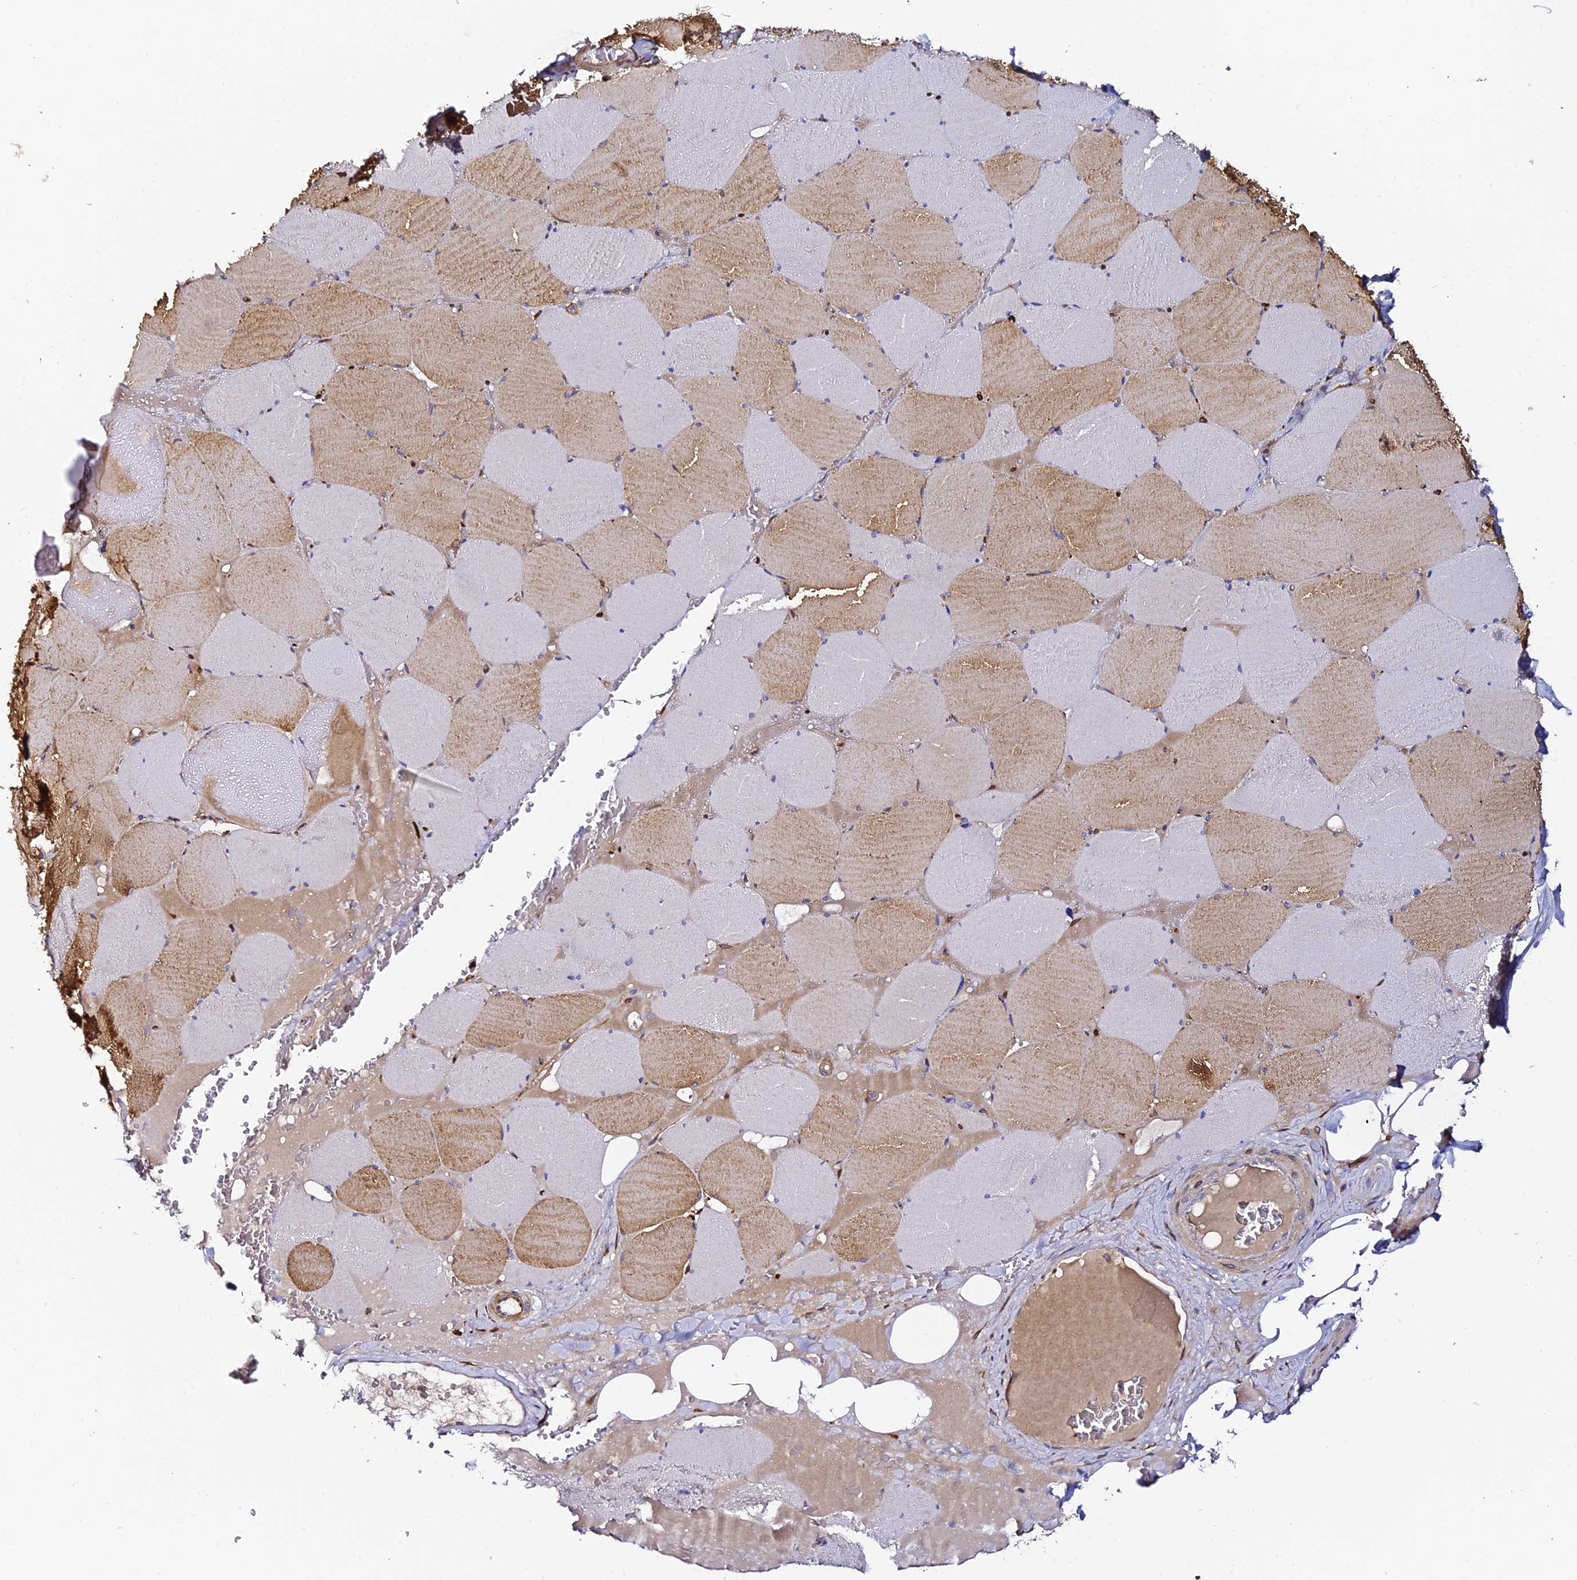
{"staining": {"intensity": "strong", "quantity": "25%-75%", "location": "cytoplasmic/membranous"}, "tissue": "skeletal muscle", "cell_type": "Myocytes", "image_type": "normal", "snomed": [{"axis": "morphology", "description": "Normal tissue, NOS"}, {"axis": "topography", "description": "Skeletal muscle"}, {"axis": "topography", "description": "Head-Neck"}], "caption": "The image exhibits staining of benign skeletal muscle, revealing strong cytoplasmic/membranous protein positivity (brown color) within myocytes.", "gene": "TRPV2", "patient": {"sex": "male", "age": 66}}